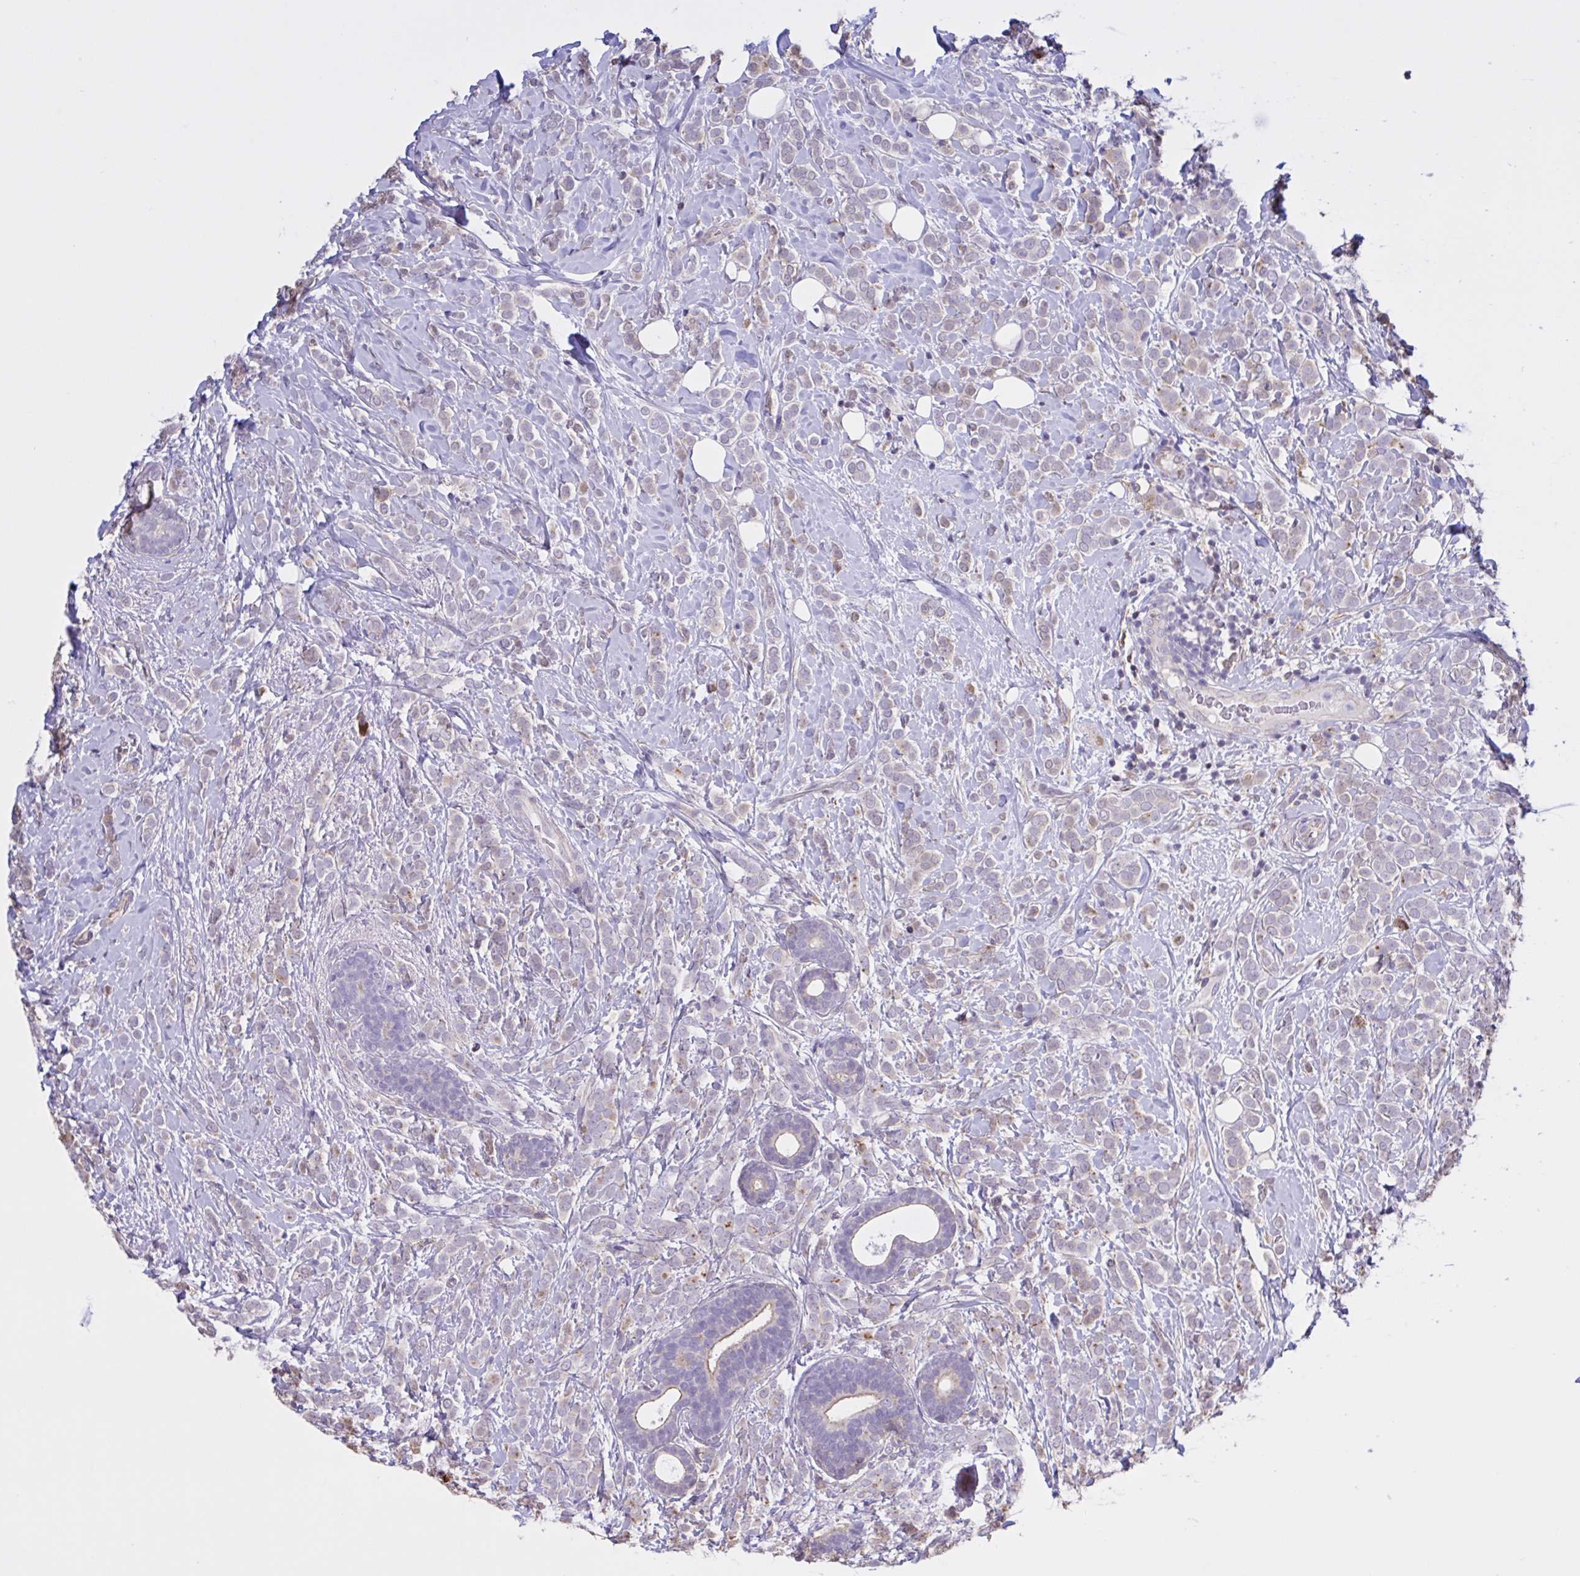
{"staining": {"intensity": "weak", "quantity": "<25%", "location": "cytoplasmic/membranous"}, "tissue": "breast cancer", "cell_type": "Tumor cells", "image_type": "cancer", "snomed": [{"axis": "morphology", "description": "Lobular carcinoma"}, {"axis": "topography", "description": "Breast"}], "caption": "This photomicrograph is of breast cancer (lobular carcinoma) stained with immunohistochemistry to label a protein in brown with the nuclei are counter-stained blue. There is no positivity in tumor cells.", "gene": "MRGPRX2", "patient": {"sex": "female", "age": 49}}